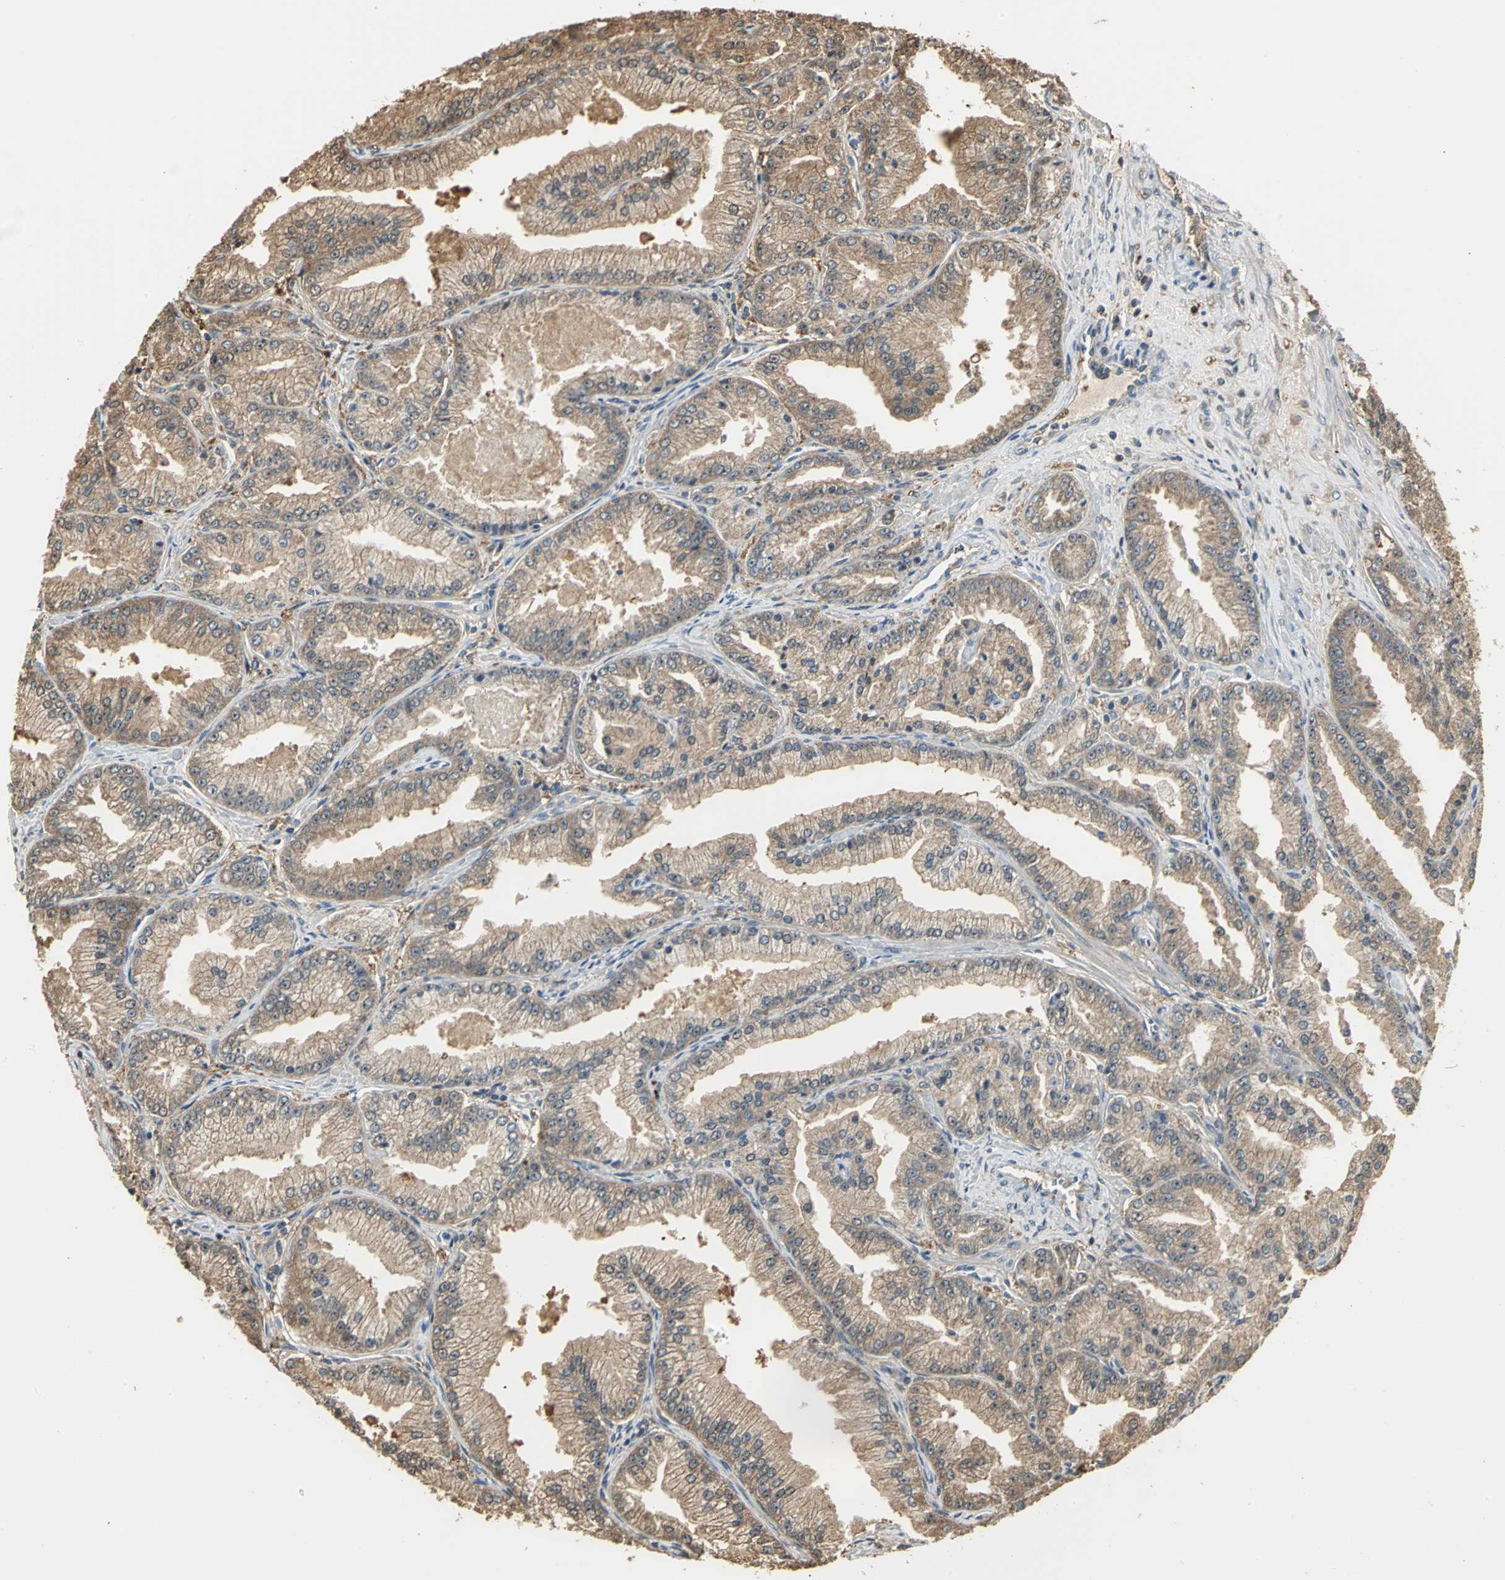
{"staining": {"intensity": "moderate", "quantity": ">75%", "location": "cytoplasmic/membranous"}, "tissue": "prostate cancer", "cell_type": "Tumor cells", "image_type": "cancer", "snomed": [{"axis": "morphology", "description": "Adenocarcinoma, High grade"}, {"axis": "topography", "description": "Prostate"}], "caption": "Protein staining of prostate cancer (adenocarcinoma (high-grade)) tissue displays moderate cytoplasmic/membranous positivity in about >75% of tumor cells.", "gene": "PARK7", "patient": {"sex": "male", "age": 61}}